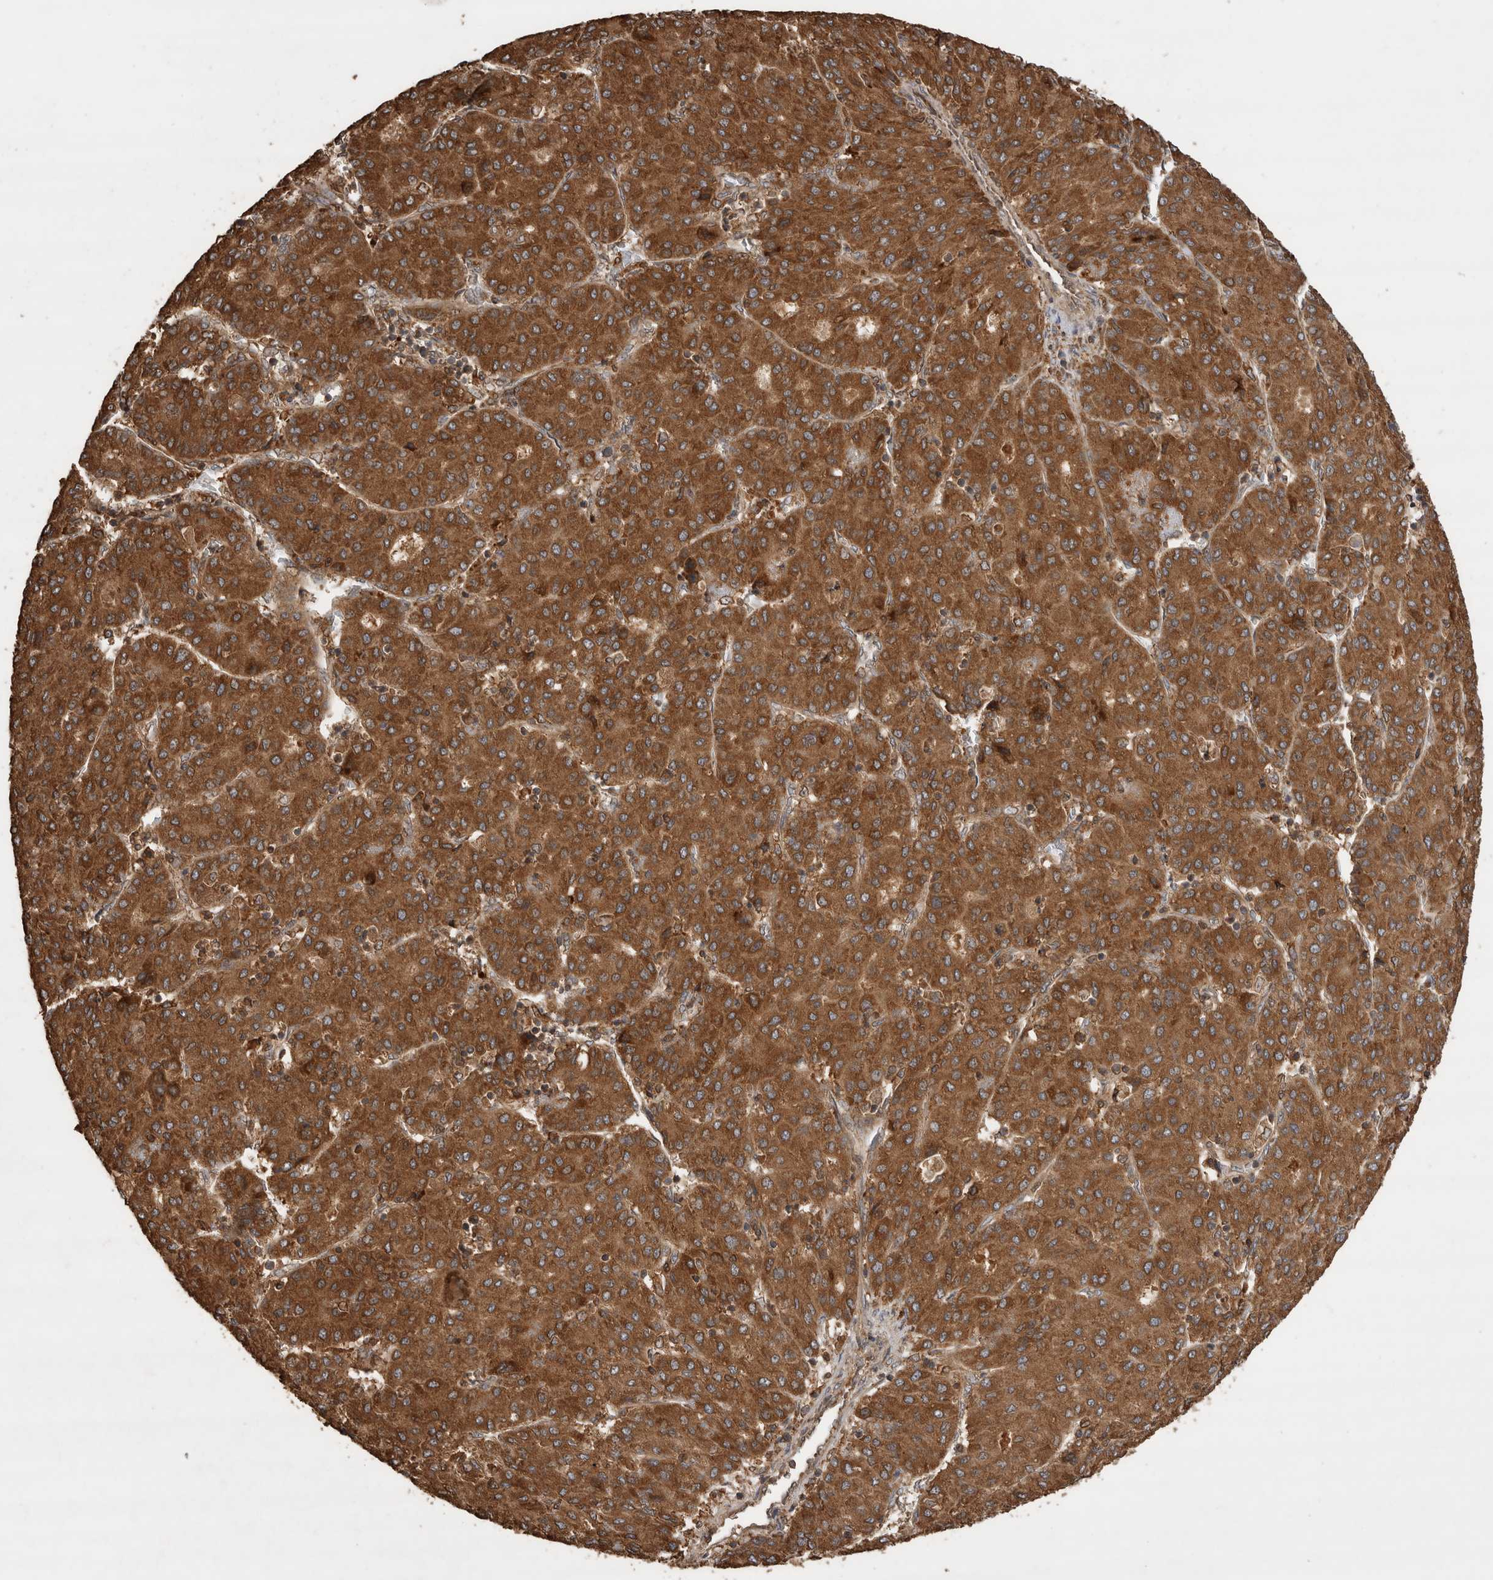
{"staining": {"intensity": "strong", "quantity": ">75%", "location": "cytoplasmic/membranous"}, "tissue": "liver cancer", "cell_type": "Tumor cells", "image_type": "cancer", "snomed": [{"axis": "morphology", "description": "Carcinoma, Hepatocellular, NOS"}, {"axis": "topography", "description": "Liver"}], "caption": "Immunohistochemical staining of human liver cancer shows high levels of strong cytoplasmic/membranous protein expression in approximately >75% of tumor cells. Ihc stains the protein of interest in brown and the nuclei are stained blue.", "gene": "OTUD7B", "patient": {"sex": "male", "age": 65}}